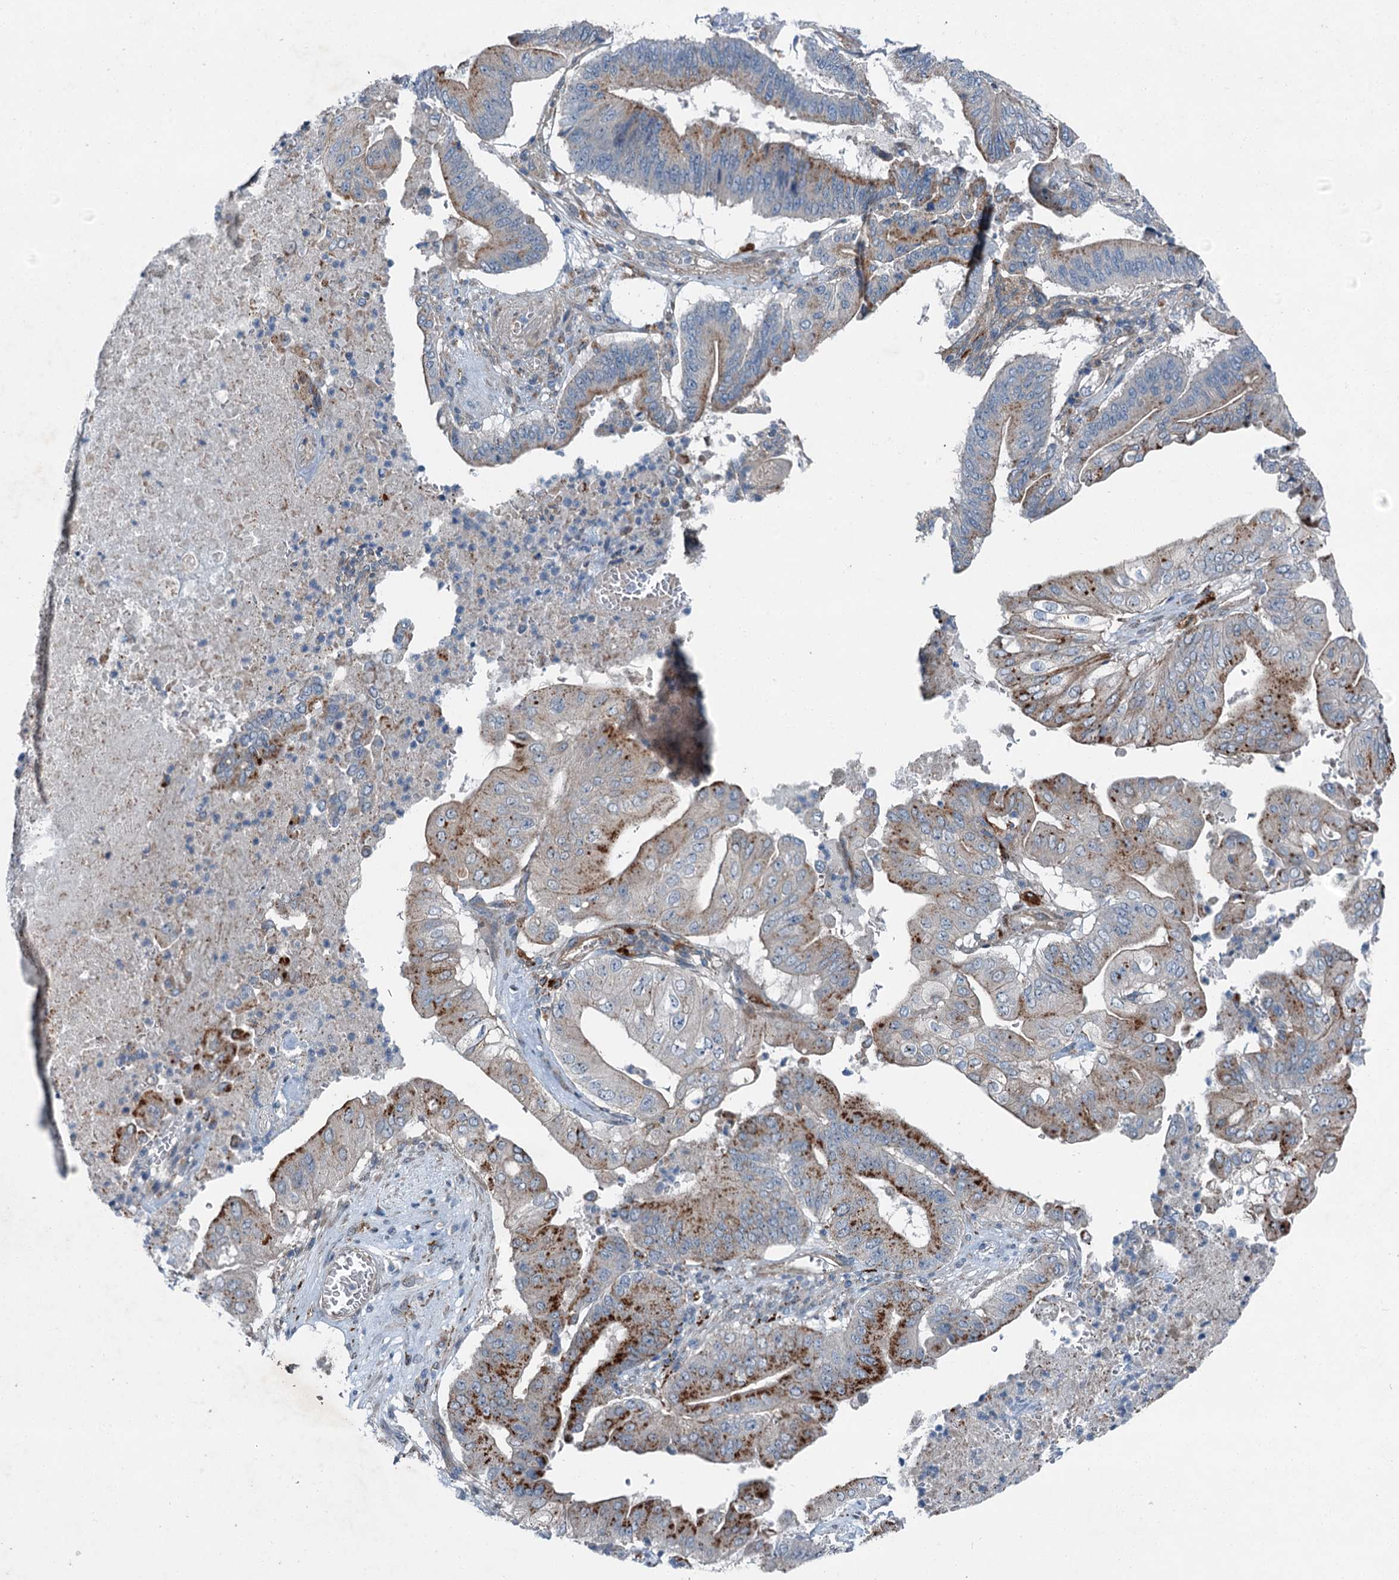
{"staining": {"intensity": "strong", "quantity": "<25%", "location": "cytoplasmic/membranous"}, "tissue": "pancreatic cancer", "cell_type": "Tumor cells", "image_type": "cancer", "snomed": [{"axis": "morphology", "description": "Adenocarcinoma, NOS"}, {"axis": "topography", "description": "Pancreas"}], "caption": "Immunohistochemistry photomicrograph of neoplastic tissue: pancreatic cancer (adenocarcinoma) stained using immunohistochemistry (IHC) displays medium levels of strong protein expression localized specifically in the cytoplasmic/membranous of tumor cells, appearing as a cytoplasmic/membranous brown color.", "gene": "AXL", "patient": {"sex": "female", "age": 77}}